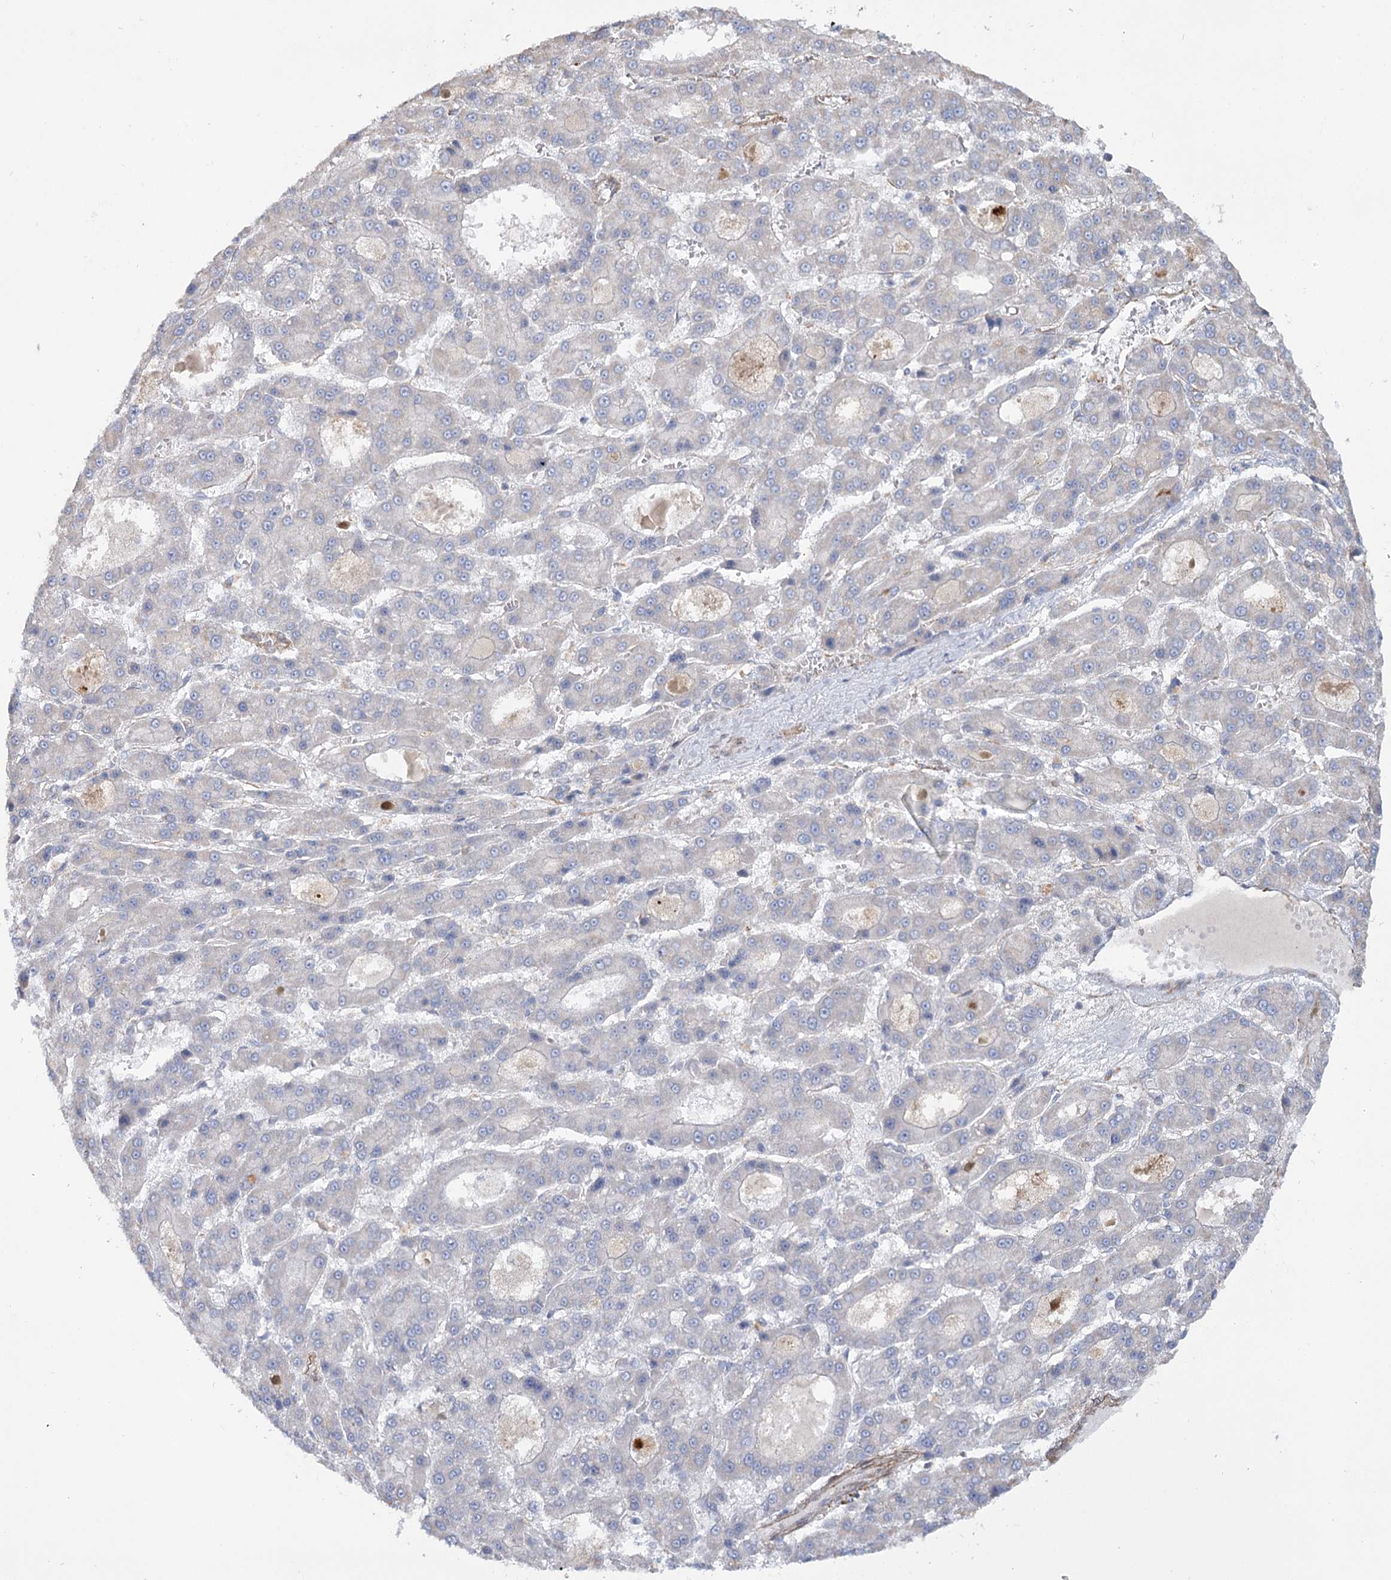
{"staining": {"intensity": "negative", "quantity": "none", "location": "none"}, "tissue": "liver cancer", "cell_type": "Tumor cells", "image_type": "cancer", "snomed": [{"axis": "morphology", "description": "Carcinoma, Hepatocellular, NOS"}, {"axis": "topography", "description": "Liver"}], "caption": "The image shows no staining of tumor cells in hepatocellular carcinoma (liver).", "gene": "TMEM164", "patient": {"sex": "male", "age": 70}}